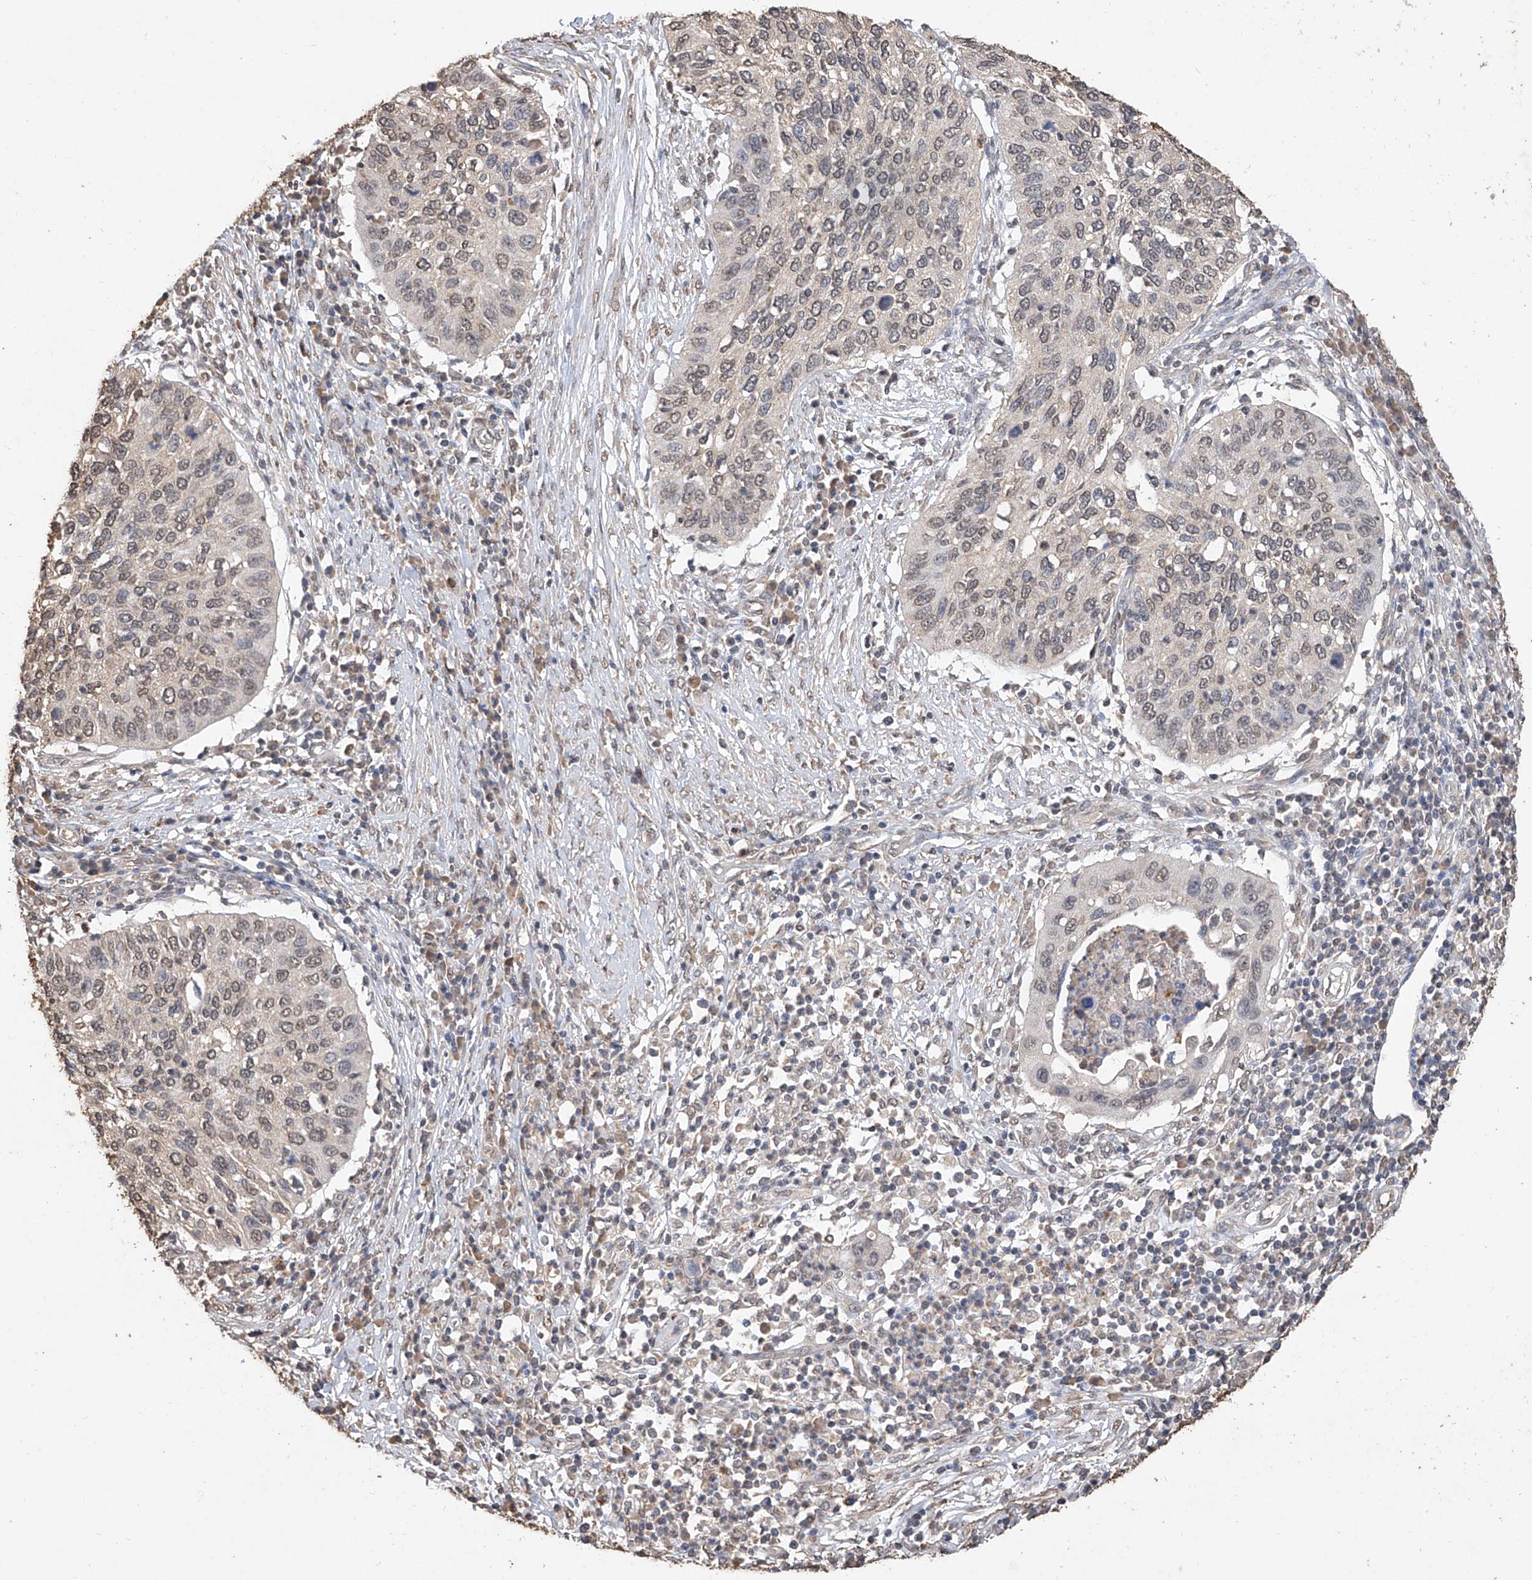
{"staining": {"intensity": "weak", "quantity": "<25%", "location": "nuclear"}, "tissue": "cervical cancer", "cell_type": "Tumor cells", "image_type": "cancer", "snomed": [{"axis": "morphology", "description": "Squamous cell carcinoma, NOS"}, {"axis": "topography", "description": "Cervix"}], "caption": "Cervical cancer was stained to show a protein in brown. There is no significant staining in tumor cells.", "gene": "ELOVL1", "patient": {"sex": "female", "age": 38}}